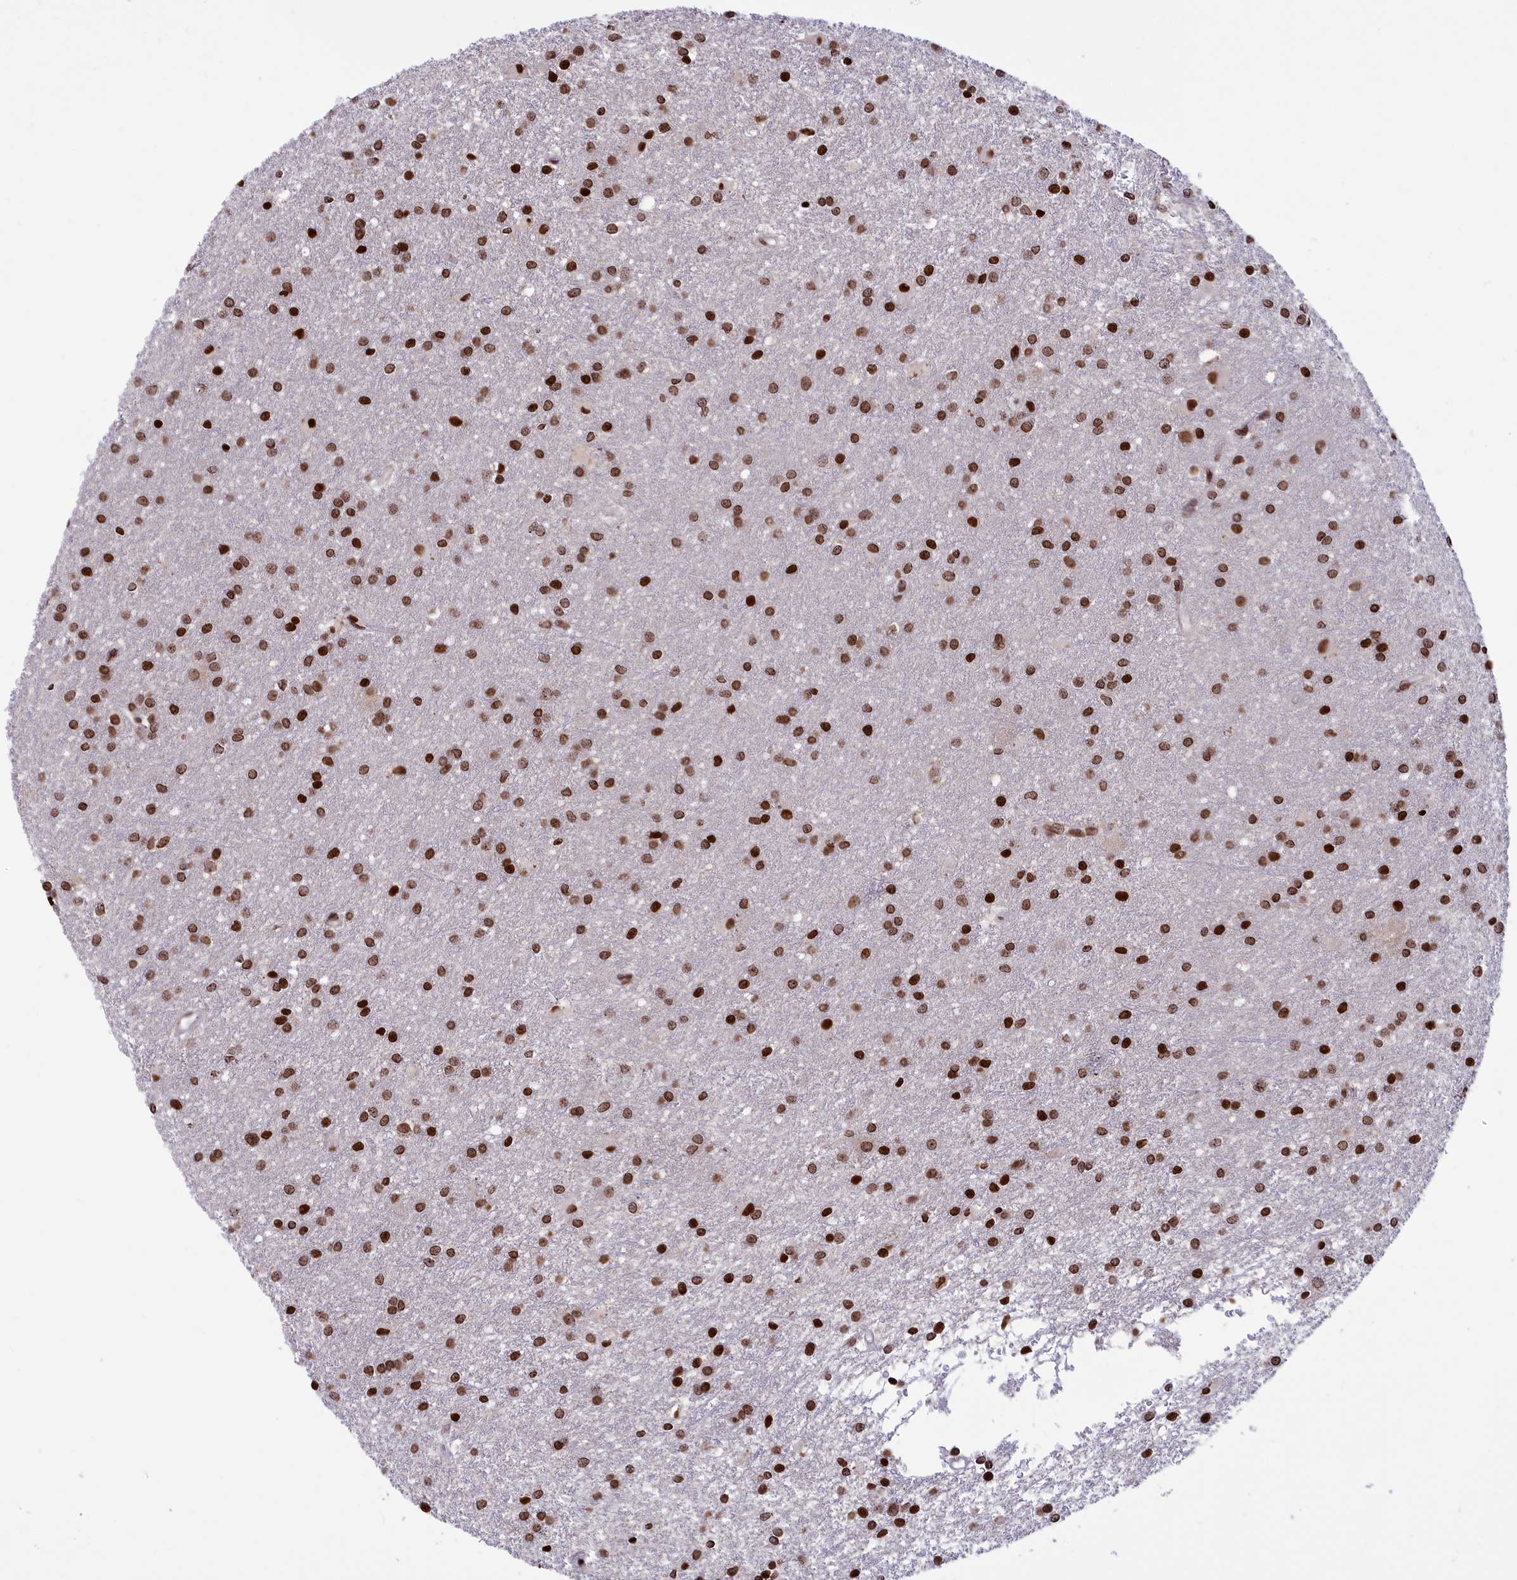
{"staining": {"intensity": "strong", "quantity": ">75%", "location": "nuclear"}, "tissue": "glioma", "cell_type": "Tumor cells", "image_type": "cancer", "snomed": [{"axis": "morphology", "description": "Glioma, malignant, High grade"}, {"axis": "topography", "description": "Brain"}], "caption": "DAB (3,3'-diaminobenzidine) immunohistochemical staining of high-grade glioma (malignant) shows strong nuclear protein positivity in about >75% of tumor cells.", "gene": "TET2", "patient": {"sex": "female", "age": 50}}